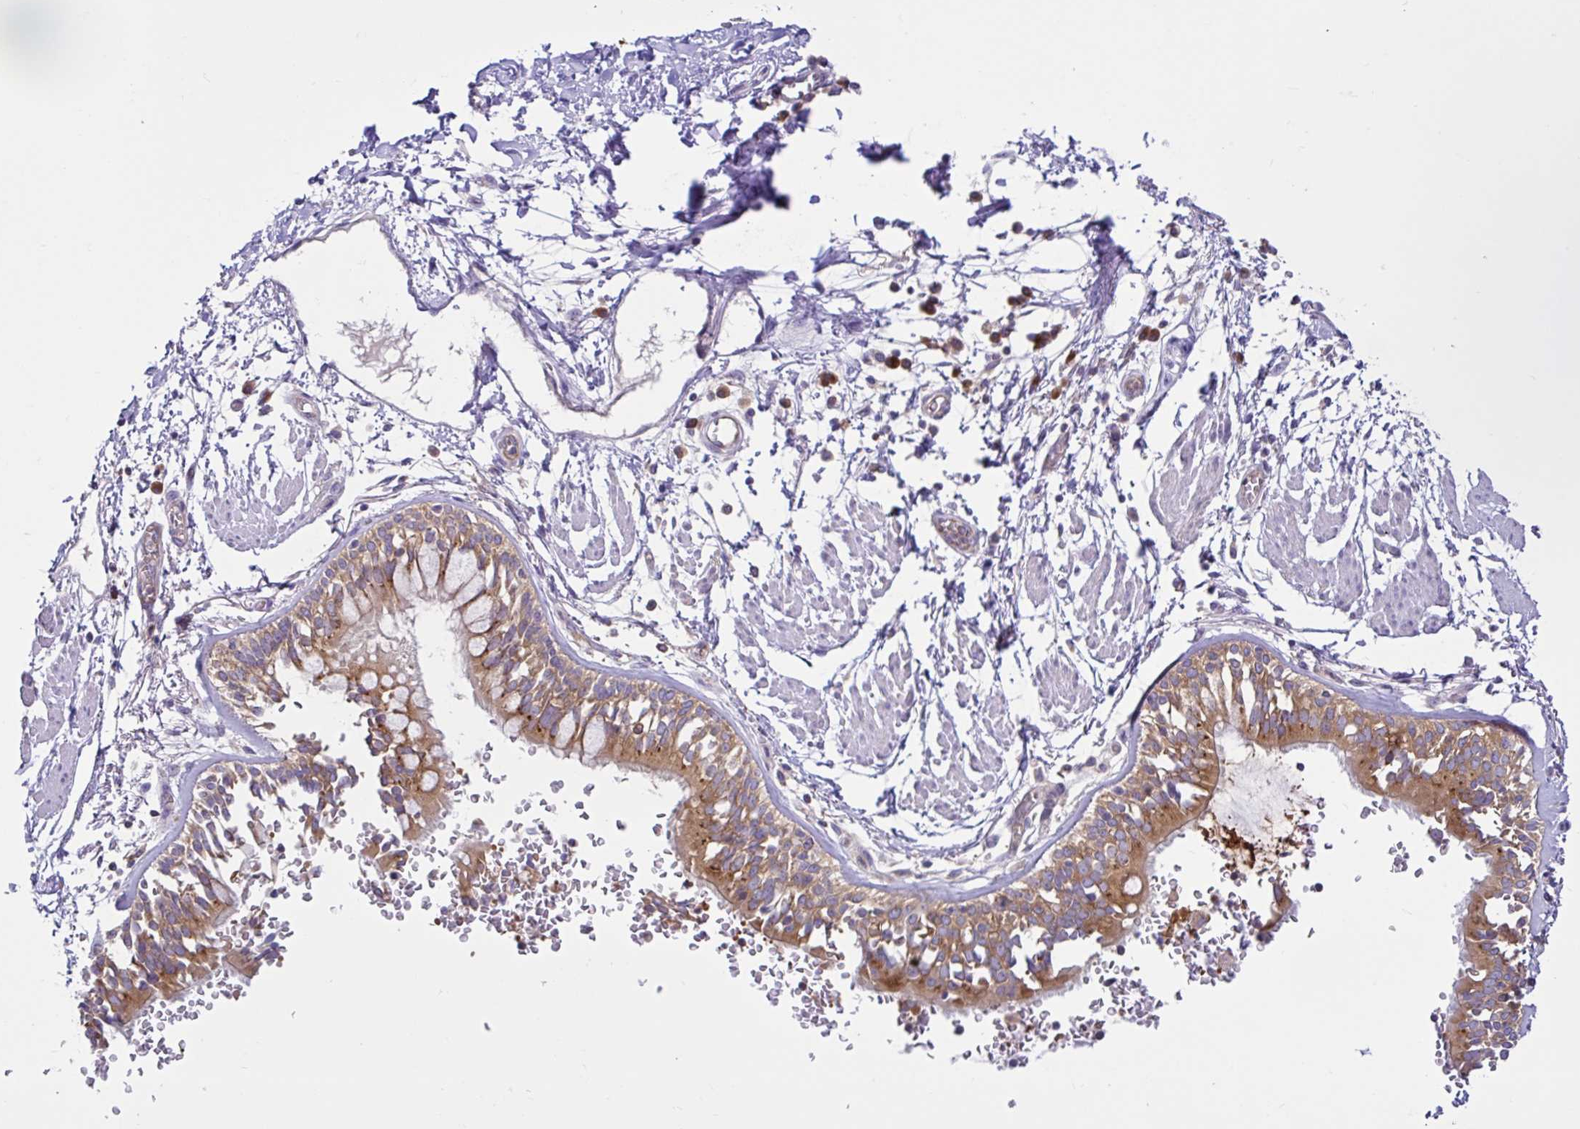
{"staining": {"intensity": "negative", "quantity": "none", "location": "none"}, "tissue": "adipose tissue", "cell_type": "Adipocytes", "image_type": "normal", "snomed": [{"axis": "morphology", "description": "Normal tissue, NOS"}, {"axis": "morphology", "description": "Degeneration, NOS"}, {"axis": "topography", "description": "Cartilage tissue"}, {"axis": "topography", "description": "Lung"}], "caption": "The micrograph exhibits no significant positivity in adipocytes of adipose tissue. (DAB immunohistochemistry (IHC) visualized using brightfield microscopy, high magnification).", "gene": "LARS1", "patient": {"sex": "female", "age": 61}}